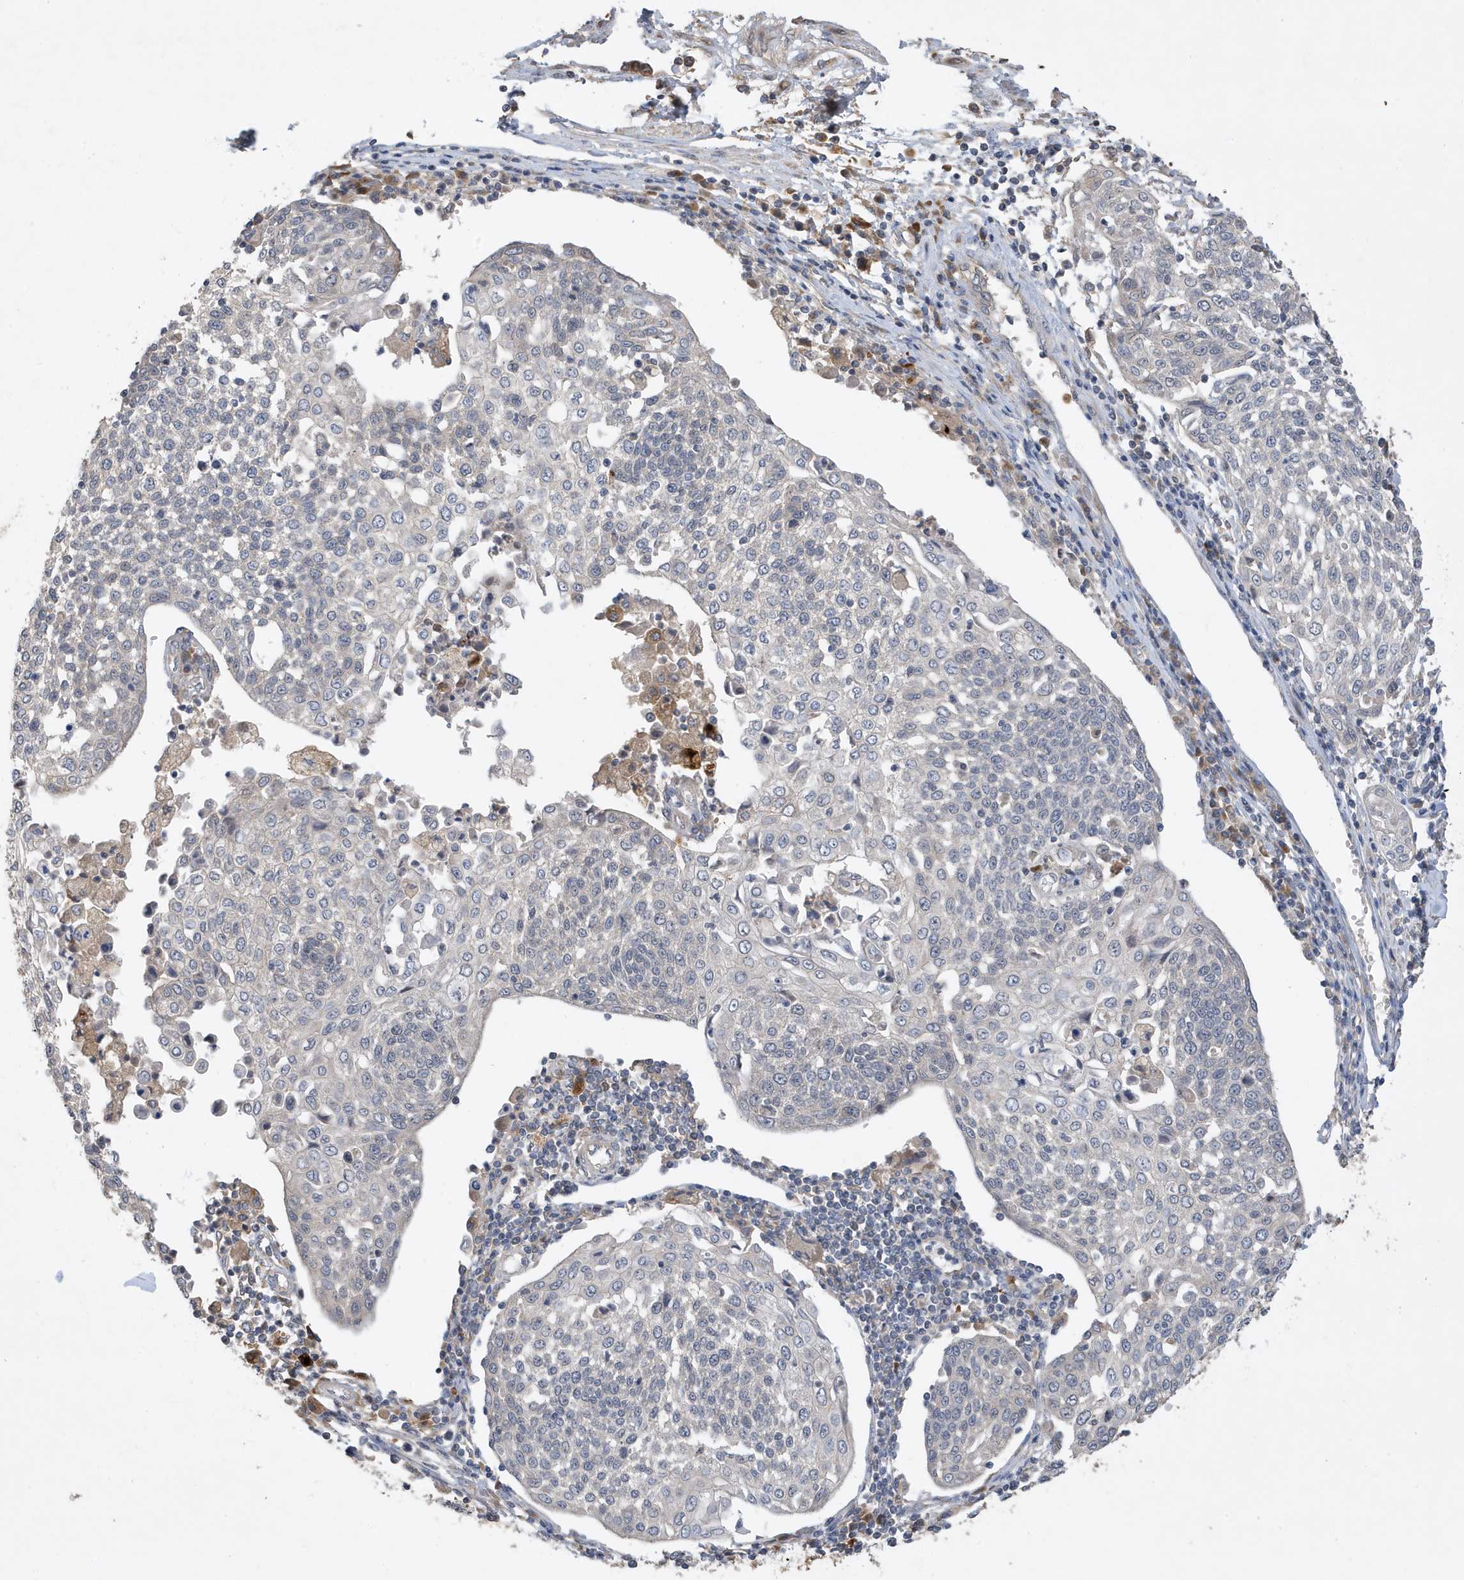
{"staining": {"intensity": "negative", "quantity": "none", "location": "none"}, "tissue": "cervical cancer", "cell_type": "Tumor cells", "image_type": "cancer", "snomed": [{"axis": "morphology", "description": "Squamous cell carcinoma, NOS"}, {"axis": "topography", "description": "Cervix"}], "caption": "This is a photomicrograph of immunohistochemistry (IHC) staining of cervical squamous cell carcinoma, which shows no expression in tumor cells.", "gene": "LAPTM4A", "patient": {"sex": "female", "age": 34}}